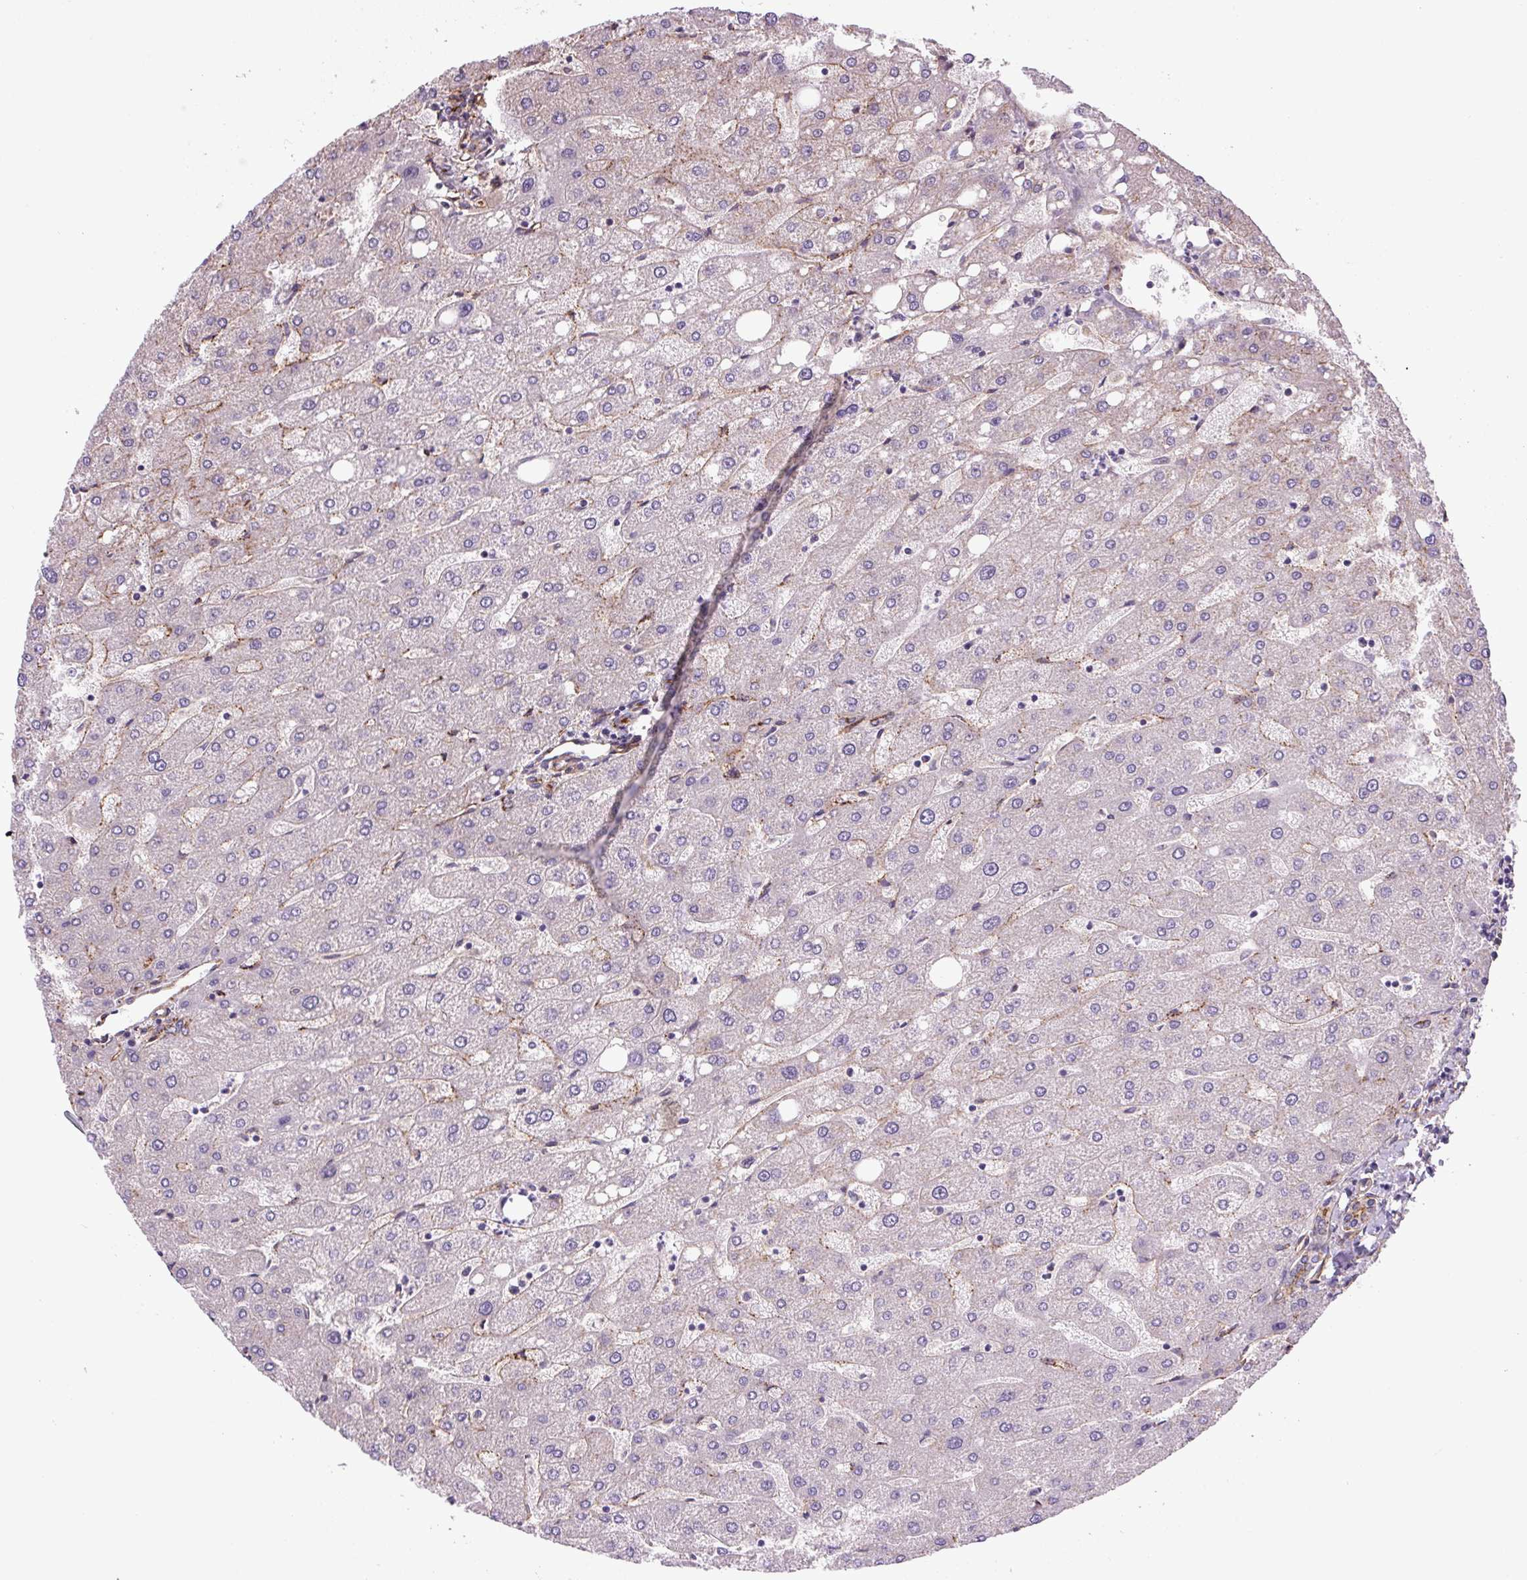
{"staining": {"intensity": "negative", "quantity": "none", "location": "none"}, "tissue": "liver", "cell_type": "Cholangiocytes", "image_type": "normal", "snomed": [{"axis": "morphology", "description": "Normal tissue, NOS"}, {"axis": "topography", "description": "Liver"}], "caption": "IHC of benign human liver shows no expression in cholangiocytes.", "gene": "SEPTIN10", "patient": {"sex": "male", "age": 67}}